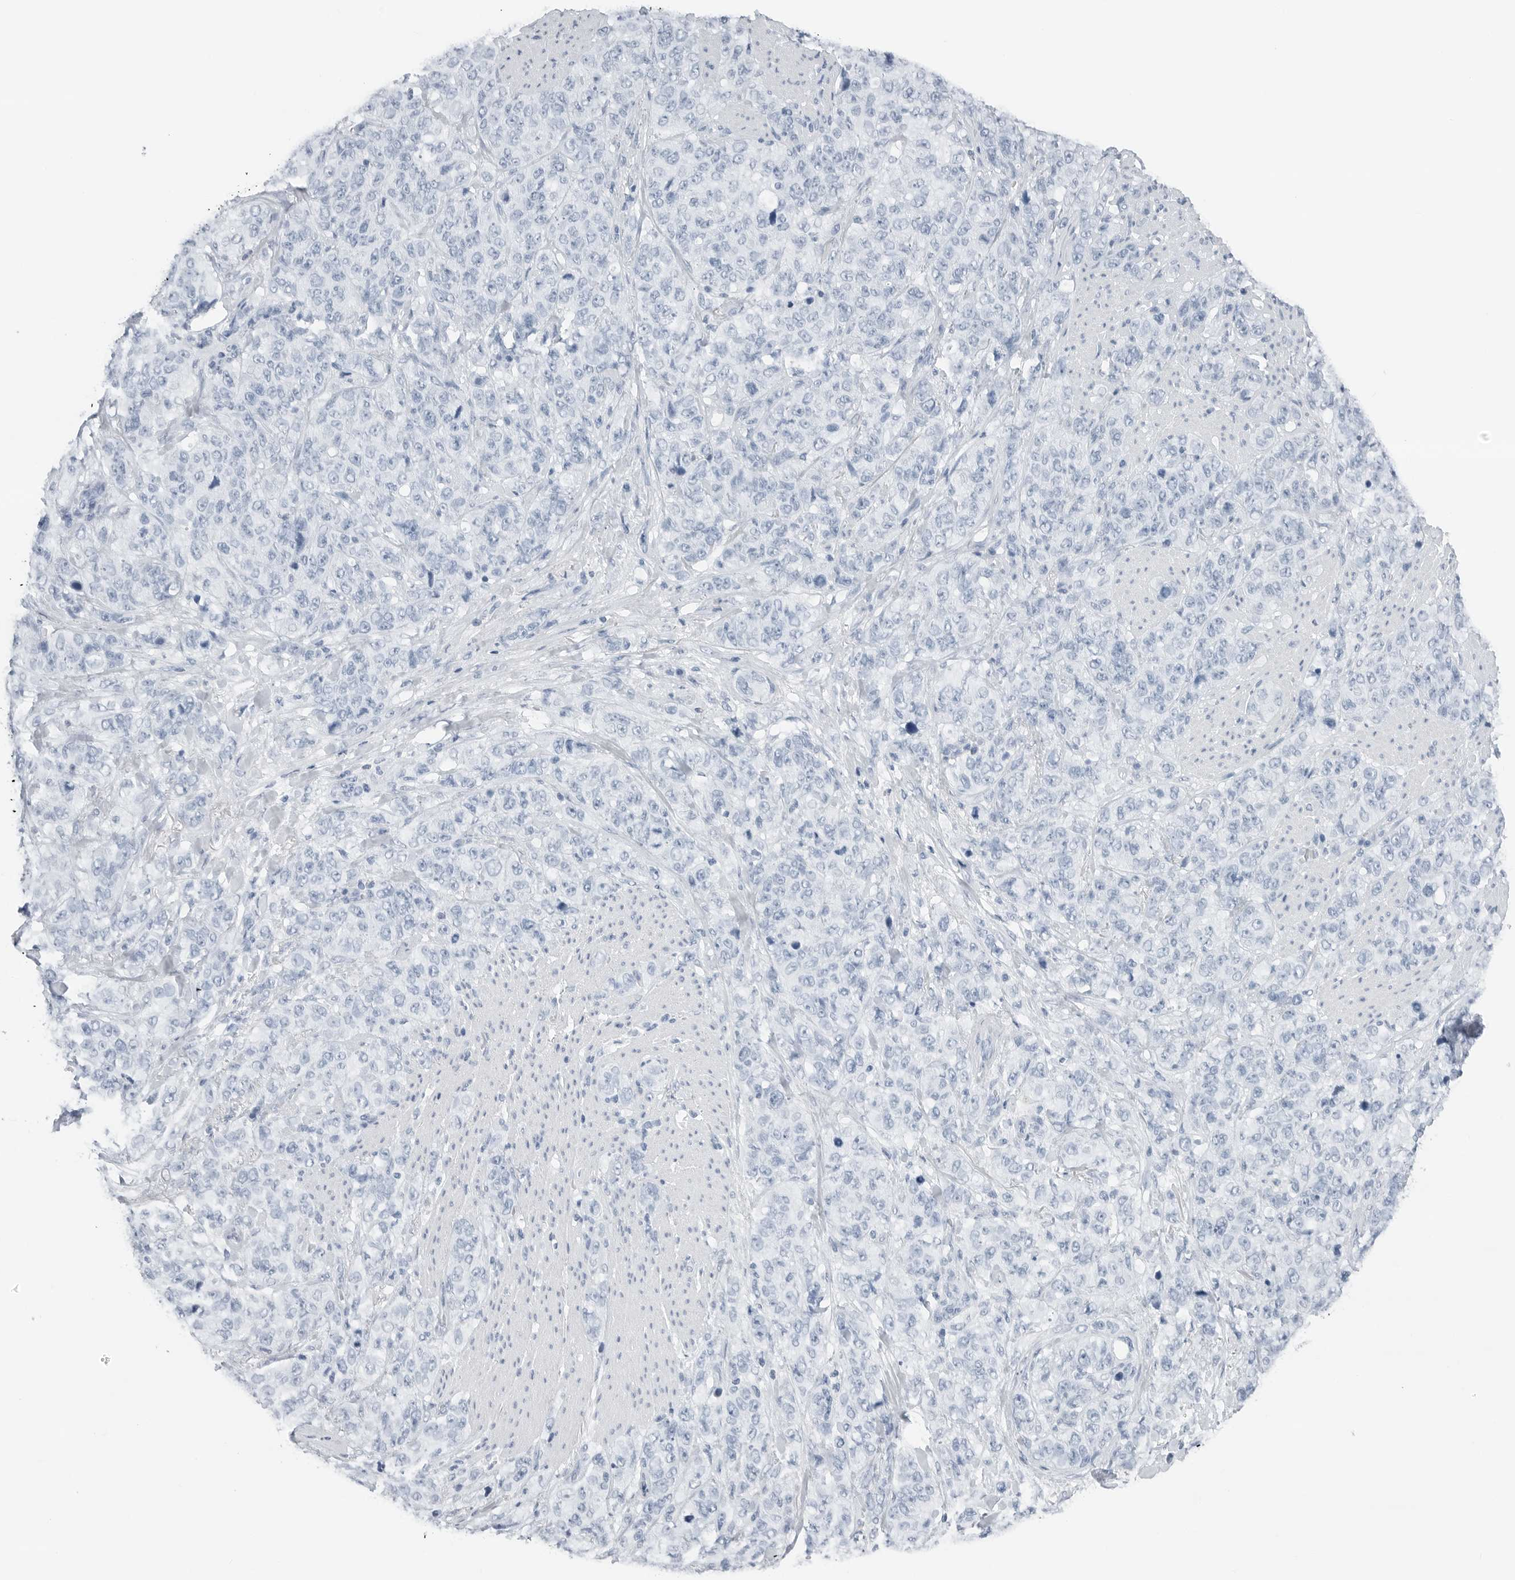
{"staining": {"intensity": "negative", "quantity": "none", "location": "none"}, "tissue": "stomach cancer", "cell_type": "Tumor cells", "image_type": "cancer", "snomed": [{"axis": "morphology", "description": "Adenocarcinoma, NOS"}, {"axis": "topography", "description": "Stomach"}], "caption": "Immunohistochemistry micrograph of neoplastic tissue: stomach cancer stained with DAB (3,3'-diaminobenzidine) displays no significant protein expression in tumor cells. The staining was performed using DAB to visualize the protein expression in brown, while the nuclei were stained in blue with hematoxylin (Magnification: 20x).", "gene": "SLPI", "patient": {"sex": "male", "age": 48}}